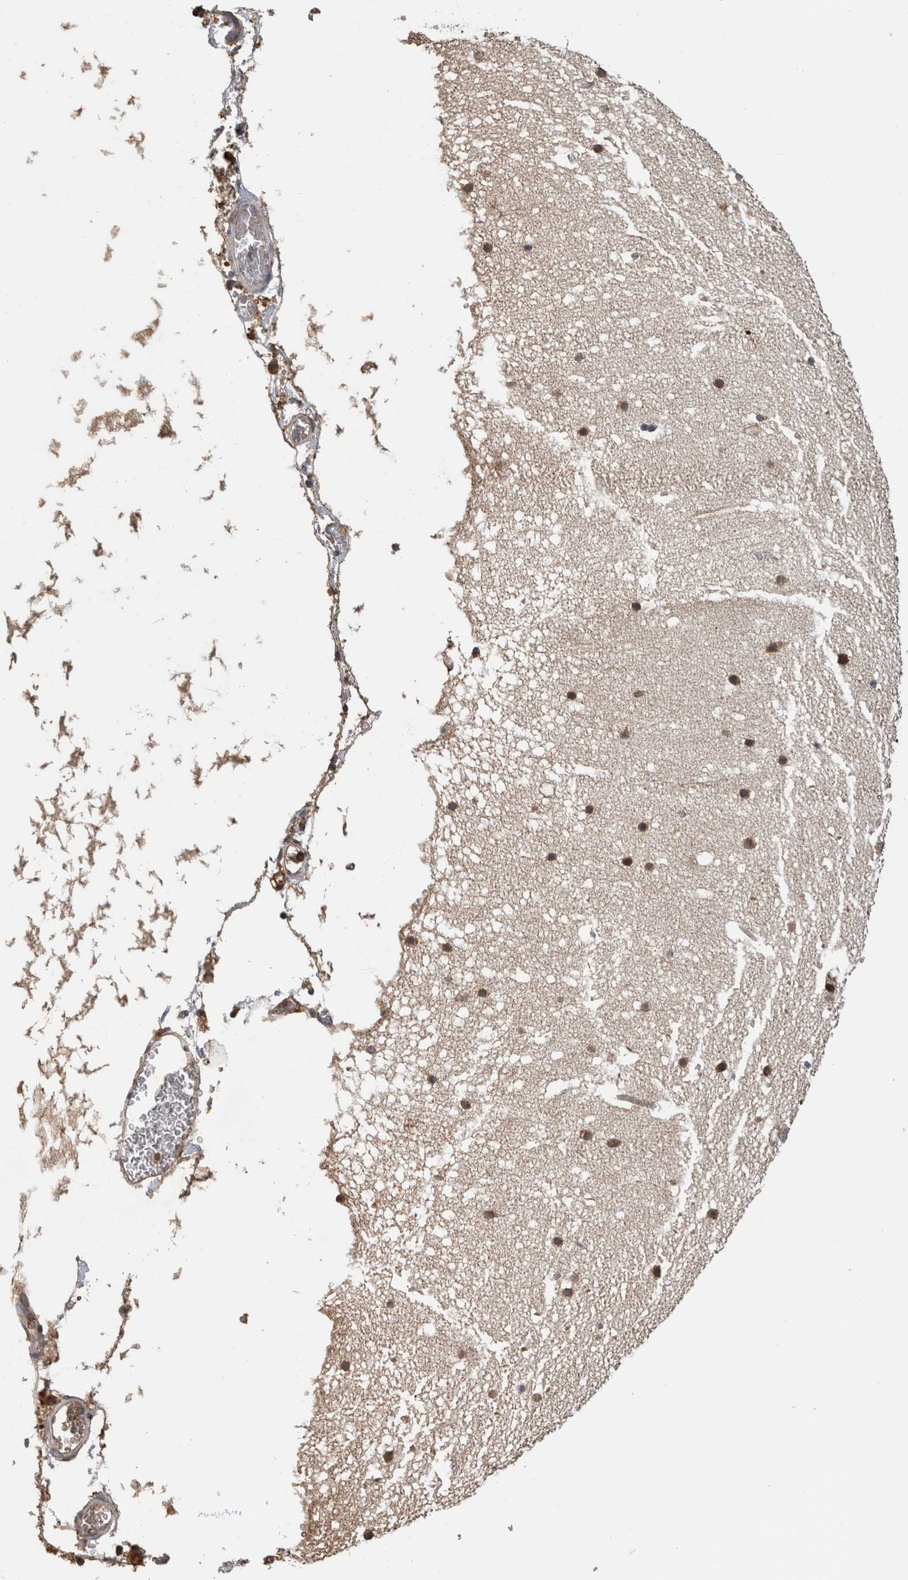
{"staining": {"intensity": "moderate", "quantity": "25%-75%", "location": "cytoplasmic/membranous"}, "tissue": "cerebellum", "cell_type": "Cells in granular layer", "image_type": "normal", "snomed": [{"axis": "morphology", "description": "Normal tissue, NOS"}, {"axis": "topography", "description": "Cerebellum"}], "caption": "DAB immunohistochemical staining of unremarkable human cerebellum shows moderate cytoplasmic/membranous protein staining in approximately 25%-75% of cells in granular layer.", "gene": "ADGRL3", "patient": {"sex": "male", "age": 57}}